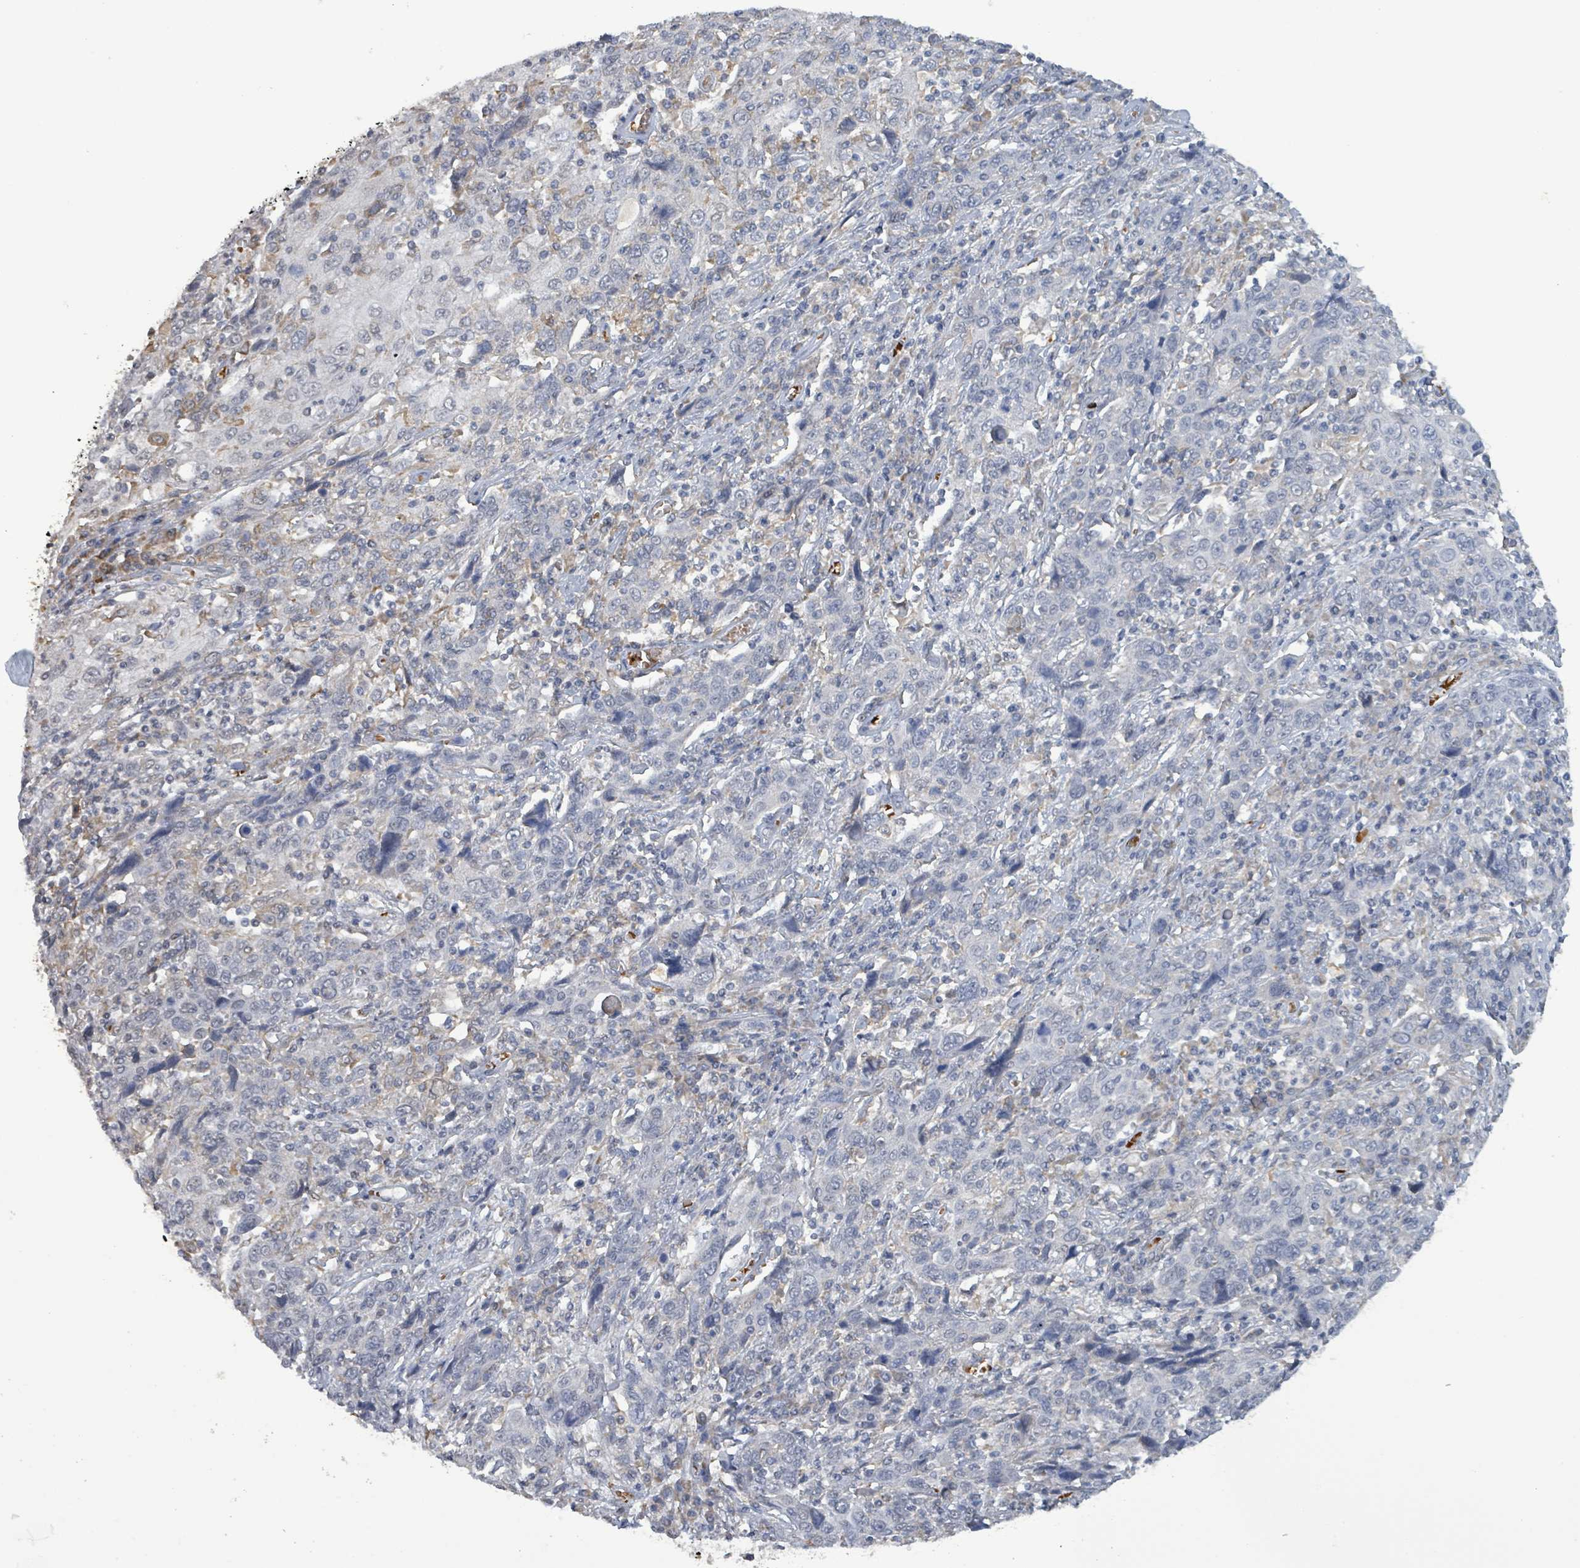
{"staining": {"intensity": "negative", "quantity": "none", "location": "none"}, "tissue": "cervical cancer", "cell_type": "Tumor cells", "image_type": "cancer", "snomed": [{"axis": "morphology", "description": "Squamous cell carcinoma, NOS"}, {"axis": "topography", "description": "Cervix"}], "caption": "DAB (3,3'-diaminobenzidine) immunohistochemical staining of cervical cancer exhibits no significant expression in tumor cells.", "gene": "SEBOX", "patient": {"sex": "female", "age": 46}}